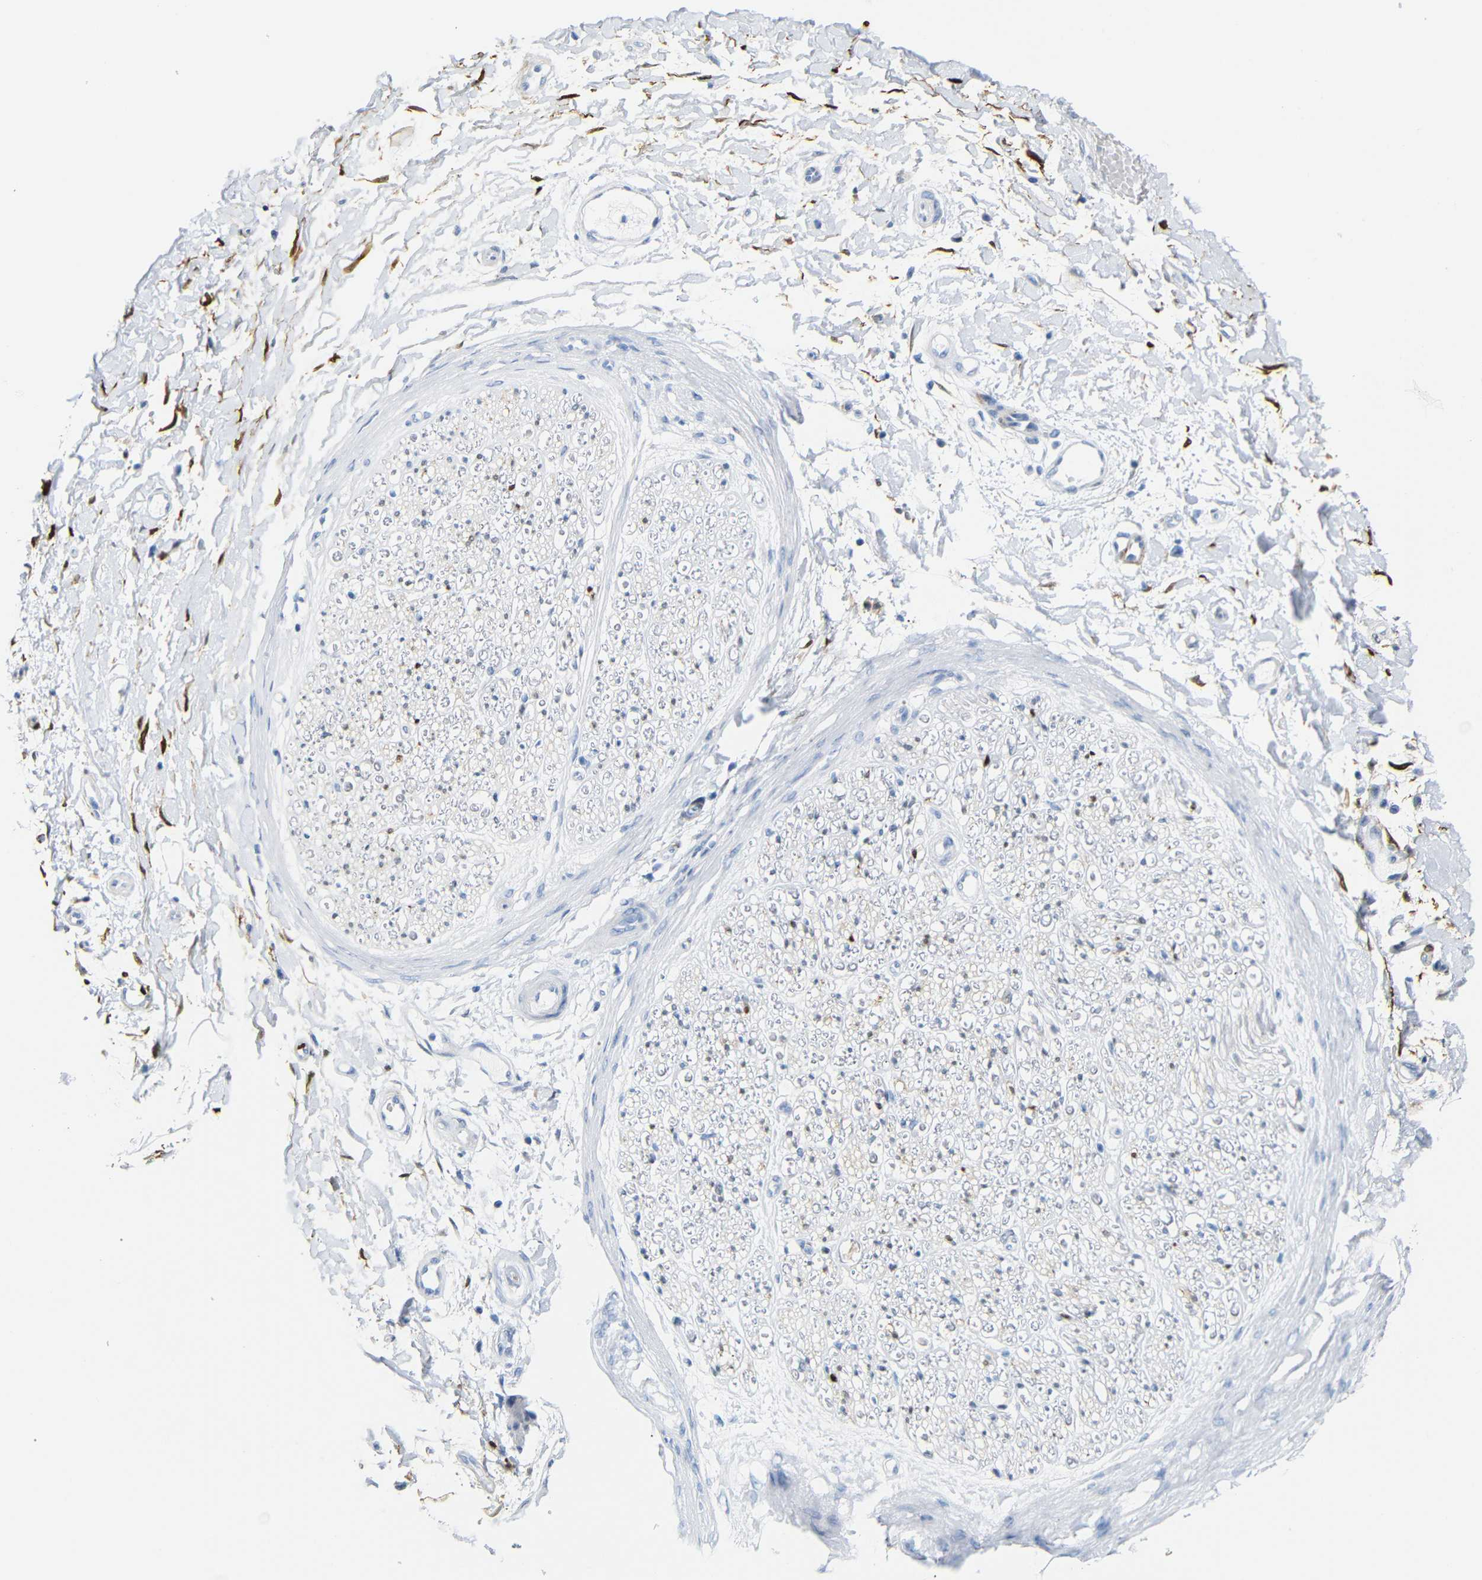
{"staining": {"intensity": "negative", "quantity": "none", "location": "none"}, "tissue": "adipose tissue", "cell_type": "Adipocytes", "image_type": "normal", "snomed": [{"axis": "morphology", "description": "Normal tissue, NOS"}, {"axis": "morphology", "description": "Squamous cell carcinoma, NOS"}, {"axis": "topography", "description": "Skin"}, {"axis": "topography", "description": "Peripheral nerve tissue"}], "caption": "This is an IHC photomicrograph of benign human adipose tissue. There is no expression in adipocytes.", "gene": "MT1A", "patient": {"sex": "male", "age": 83}}